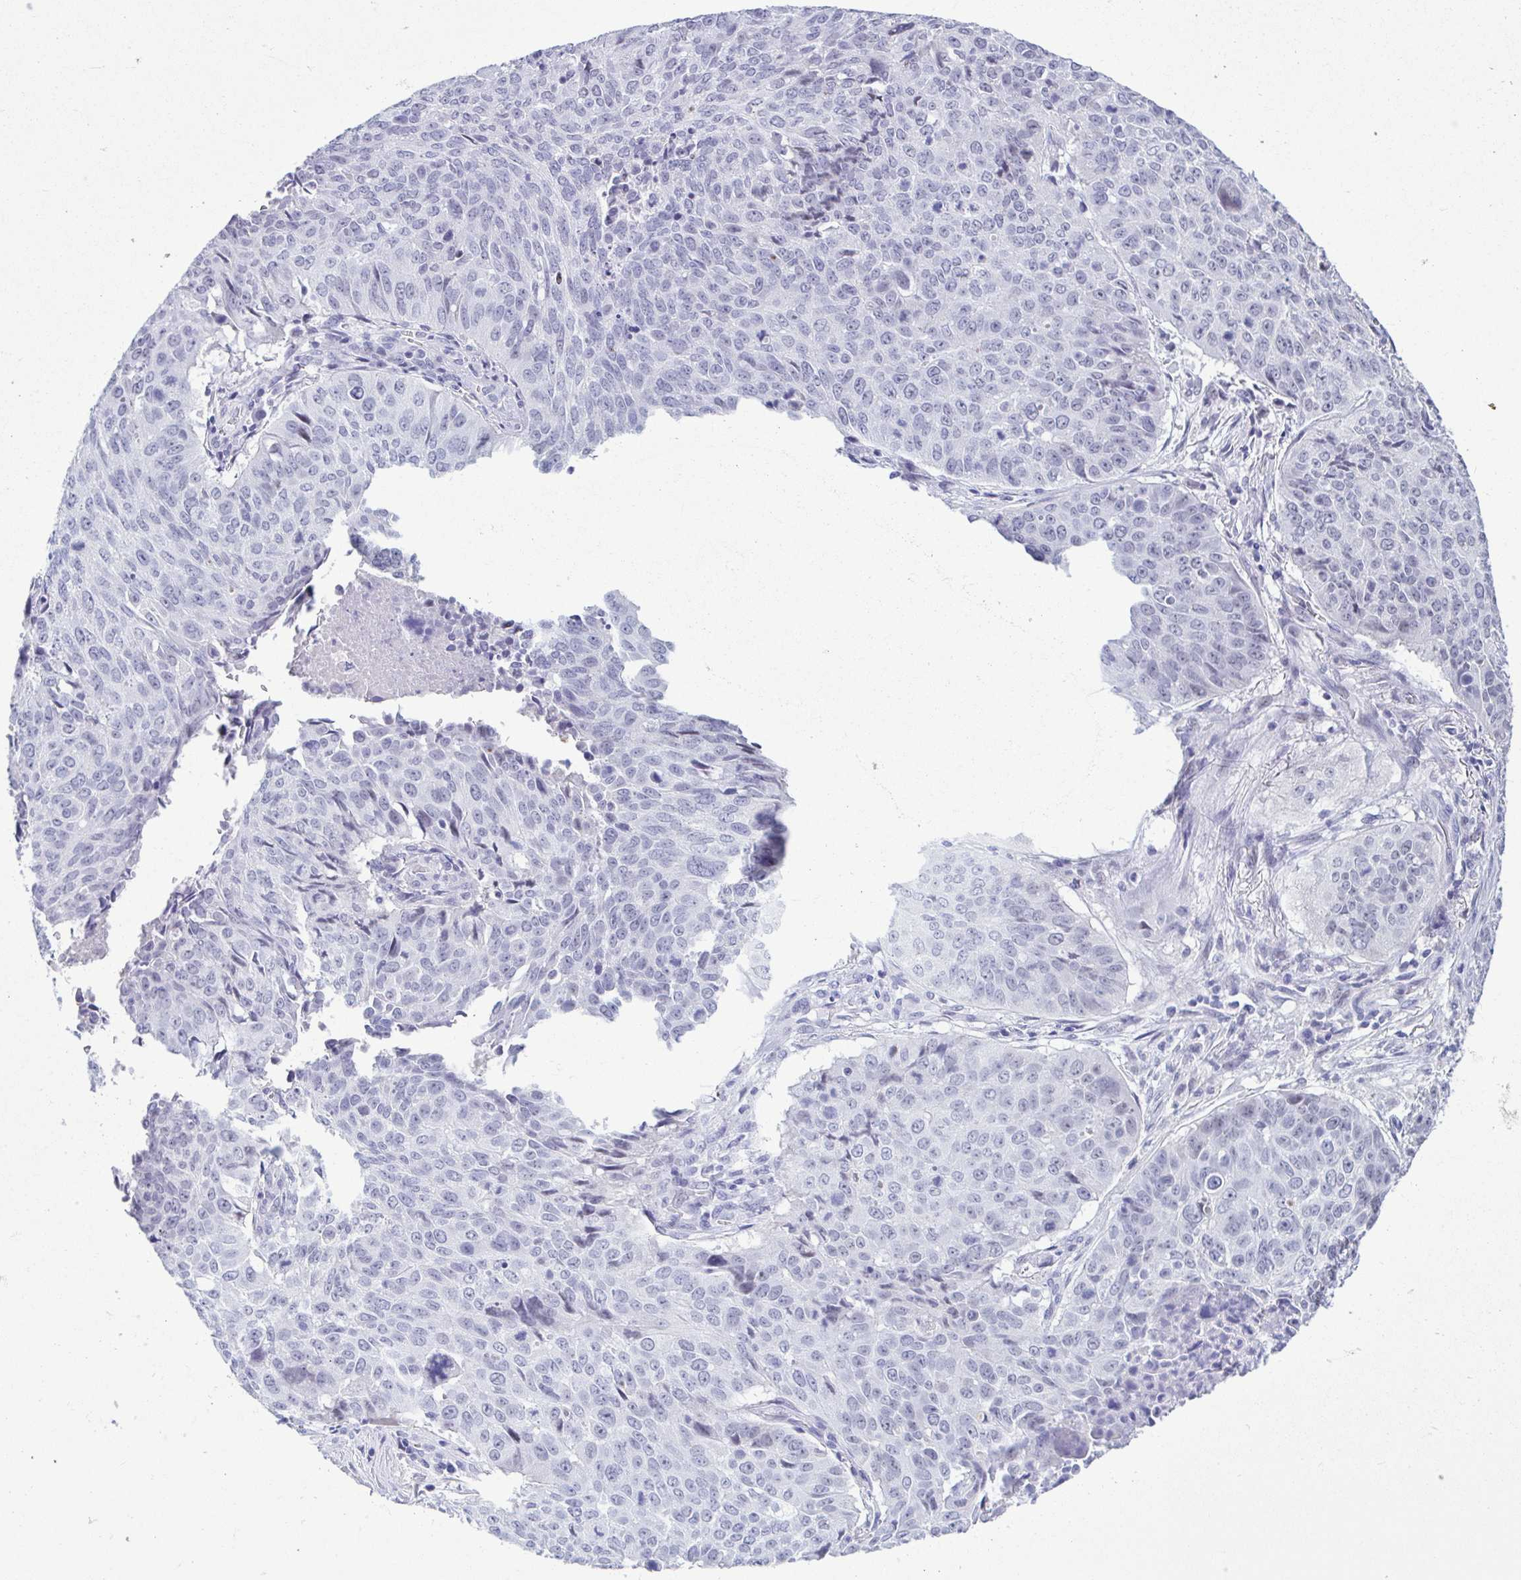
{"staining": {"intensity": "negative", "quantity": "none", "location": "none"}, "tissue": "lung cancer", "cell_type": "Tumor cells", "image_type": "cancer", "snomed": [{"axis": "morphology", "description": "Normal tissue, NOS"}, {"axis": "morphology", "description": "Squamous cell carcinoma, NOS"}, {"axis": "topography", "description": "Bronchus"}, {"axis": "topography", "description": "Lung"}], "caption": "Human lung squamous cell carcinoma stained for a protein using immunohistochemistry (IHC) reveals no expression in tumor cells.", "gene": "PERM1", "patient": {"sex": "male", "age": 64}}